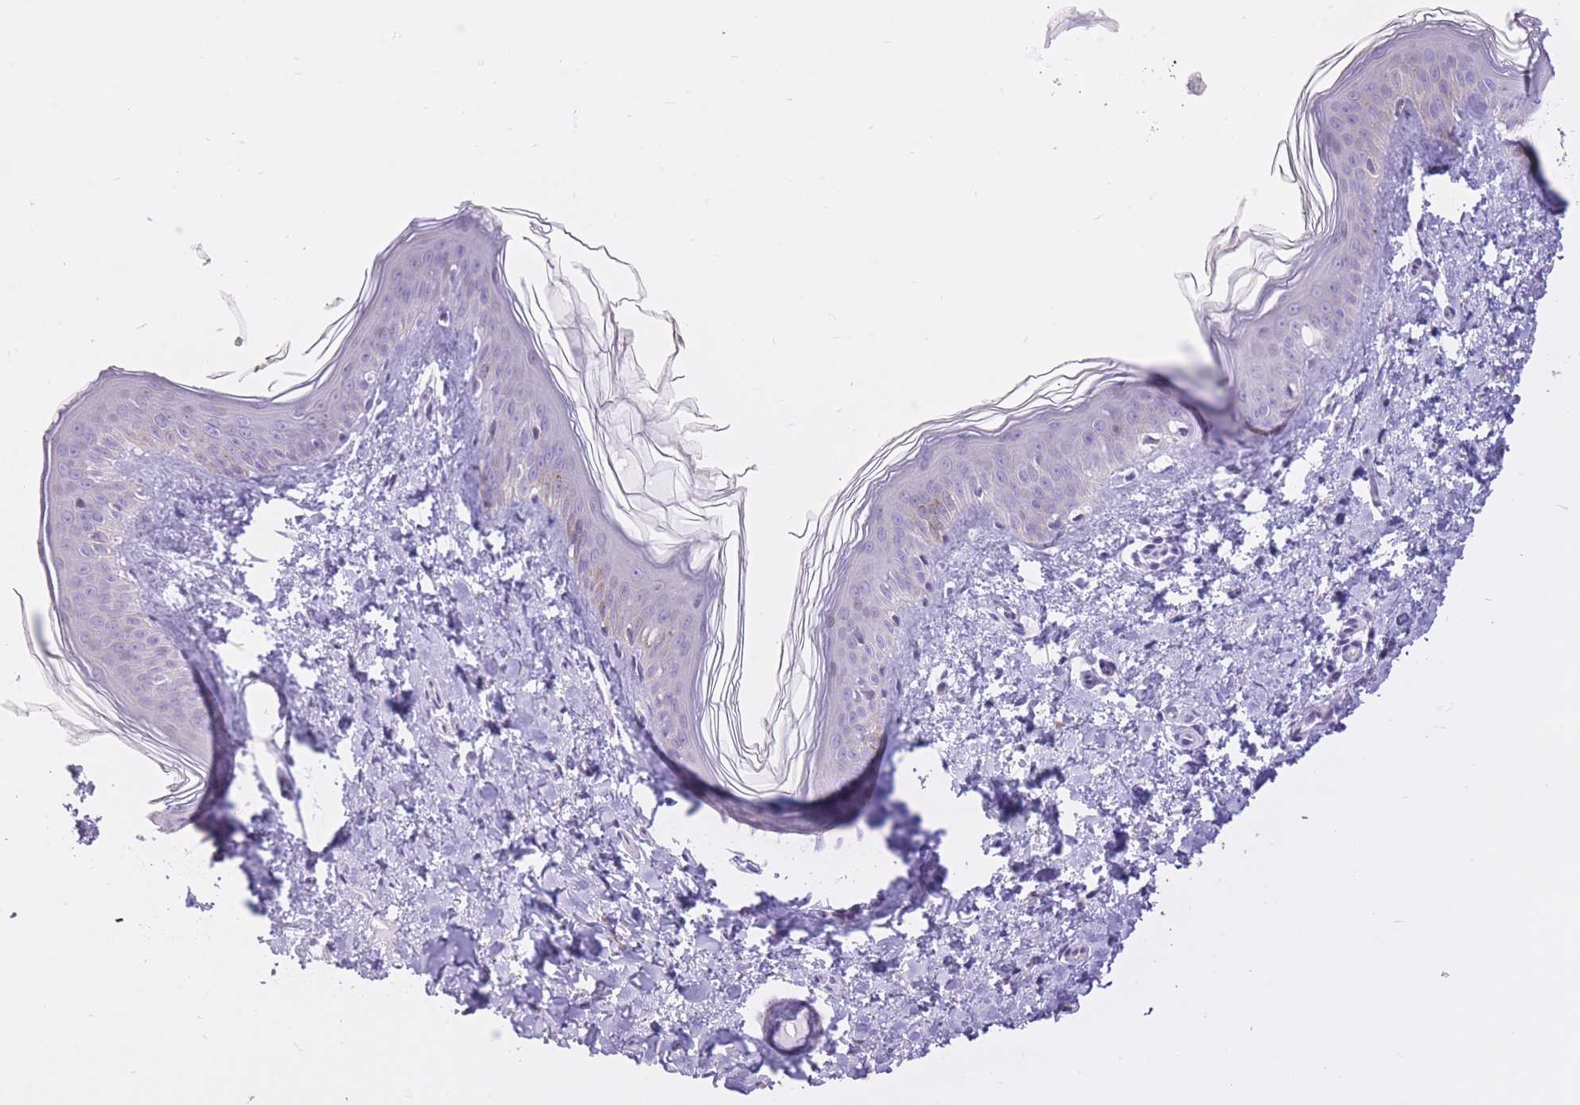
{"staining": {"intensity": "negative", "quantity": "none", "location": "none"}, "tissue": "skin", "cell_type": "Fibroblasts", "image_type": "normal", "snomed": [{"axis": "morphology", "description": "Normal tissue, NOS"}, {"axis": "topography", "description": "Skin"}], "caption": "IHC histopathology image of benign skin: skin stained with DAB (3,3'-diaminobenzidine) displays no significant protein positivity in fibroblasts.", "gene": "WDR70", "patient": {"sex": "female", "age": 41}}